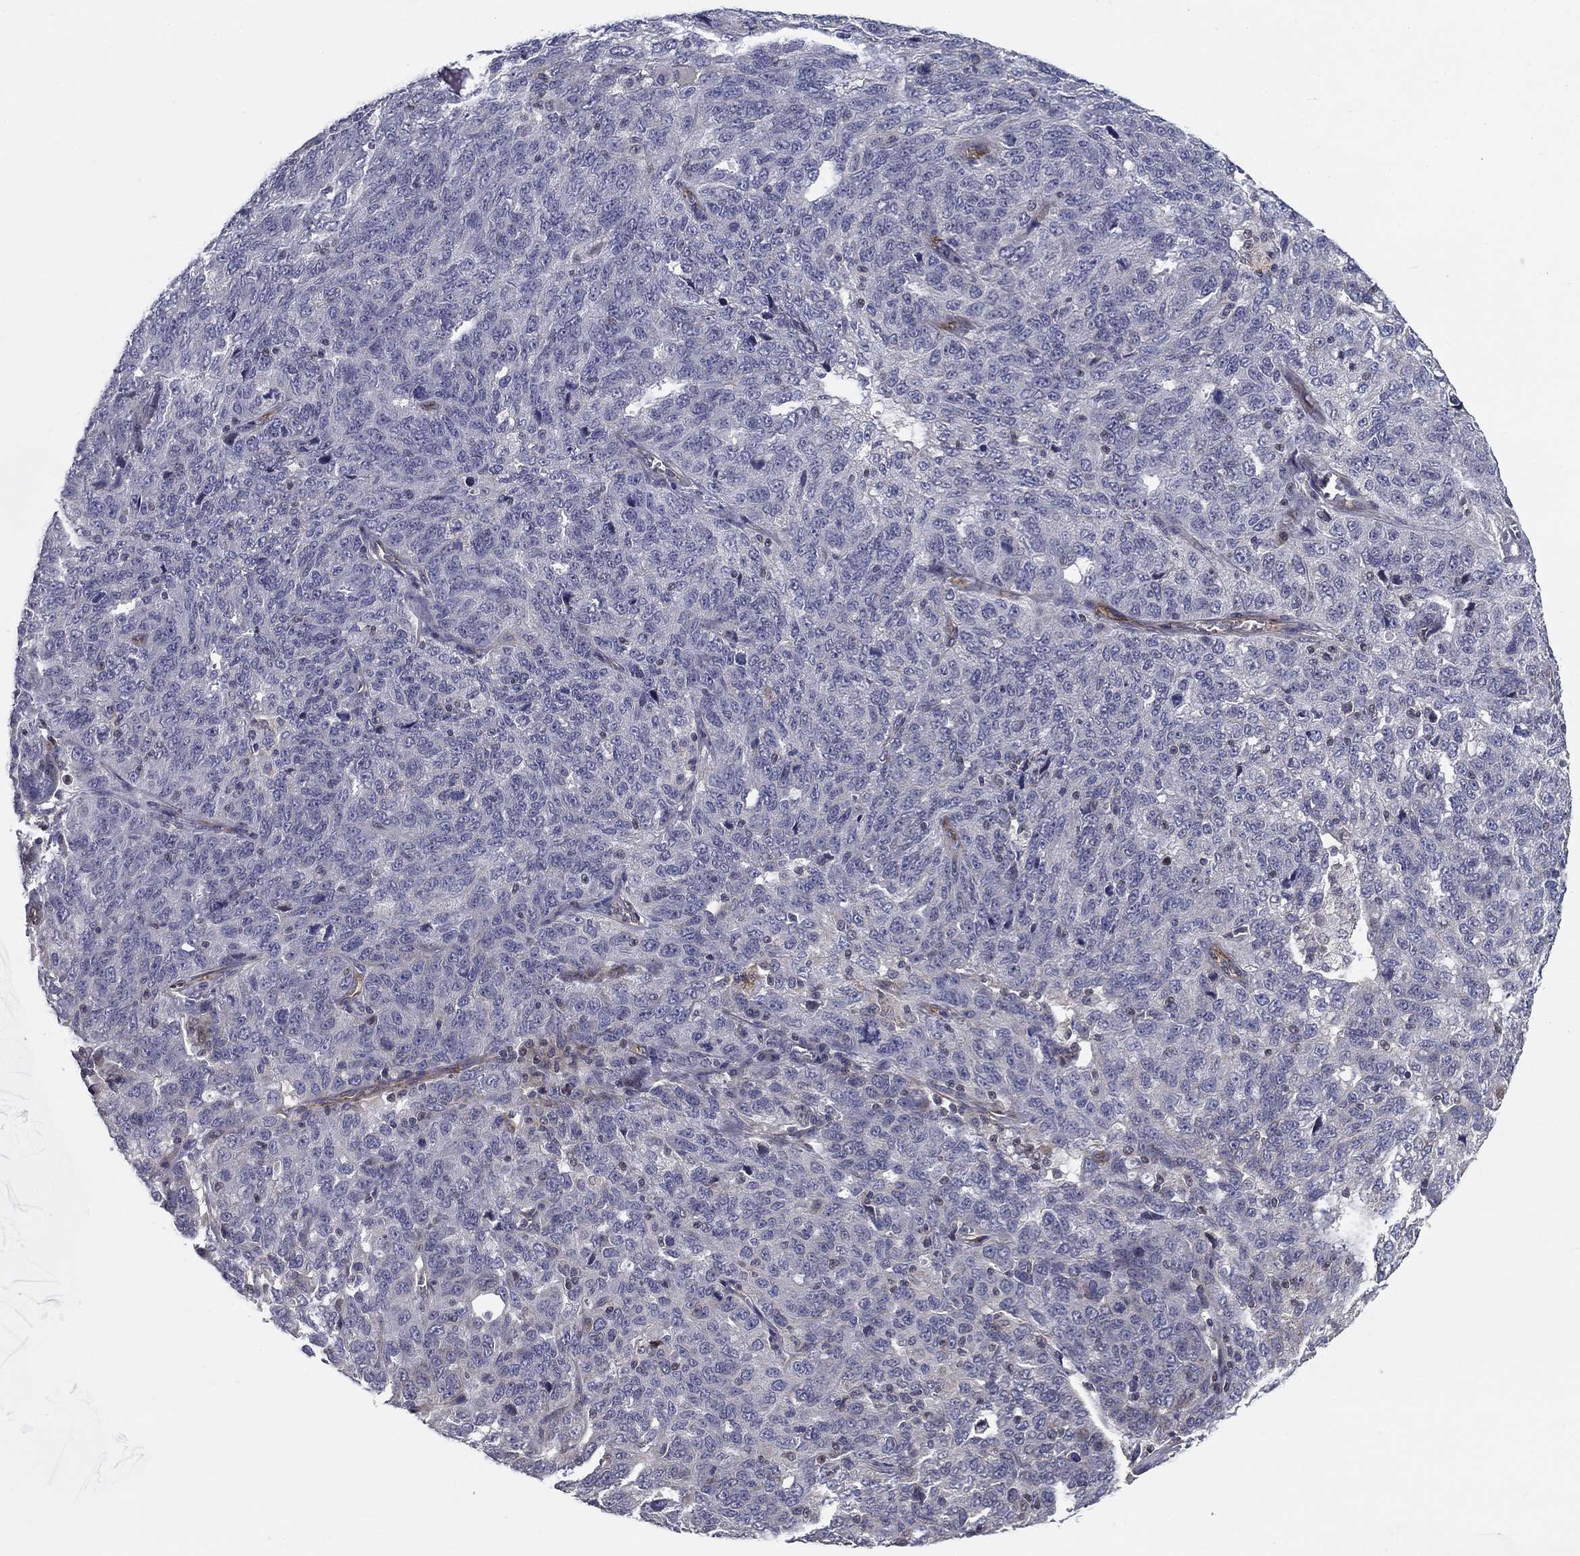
{"staining": {"intensity": "negative", "quantity": "none", "location": "none"}, "tissue": "ovarian cancer", "cell_type": "Tumor cells", "image_type": "cancer", "snomed": [{"axis": "morphology", "description": "Cystadenocarcinoma, serous, NOS"}, {"axis": "topography", "description": "Ovary"}], "caption": "Micrograph shows no significant protein staining in tumor cells of ovarian cancer.", "gene": "SYNC", "patient": {"sex": "female", "age": 71}}